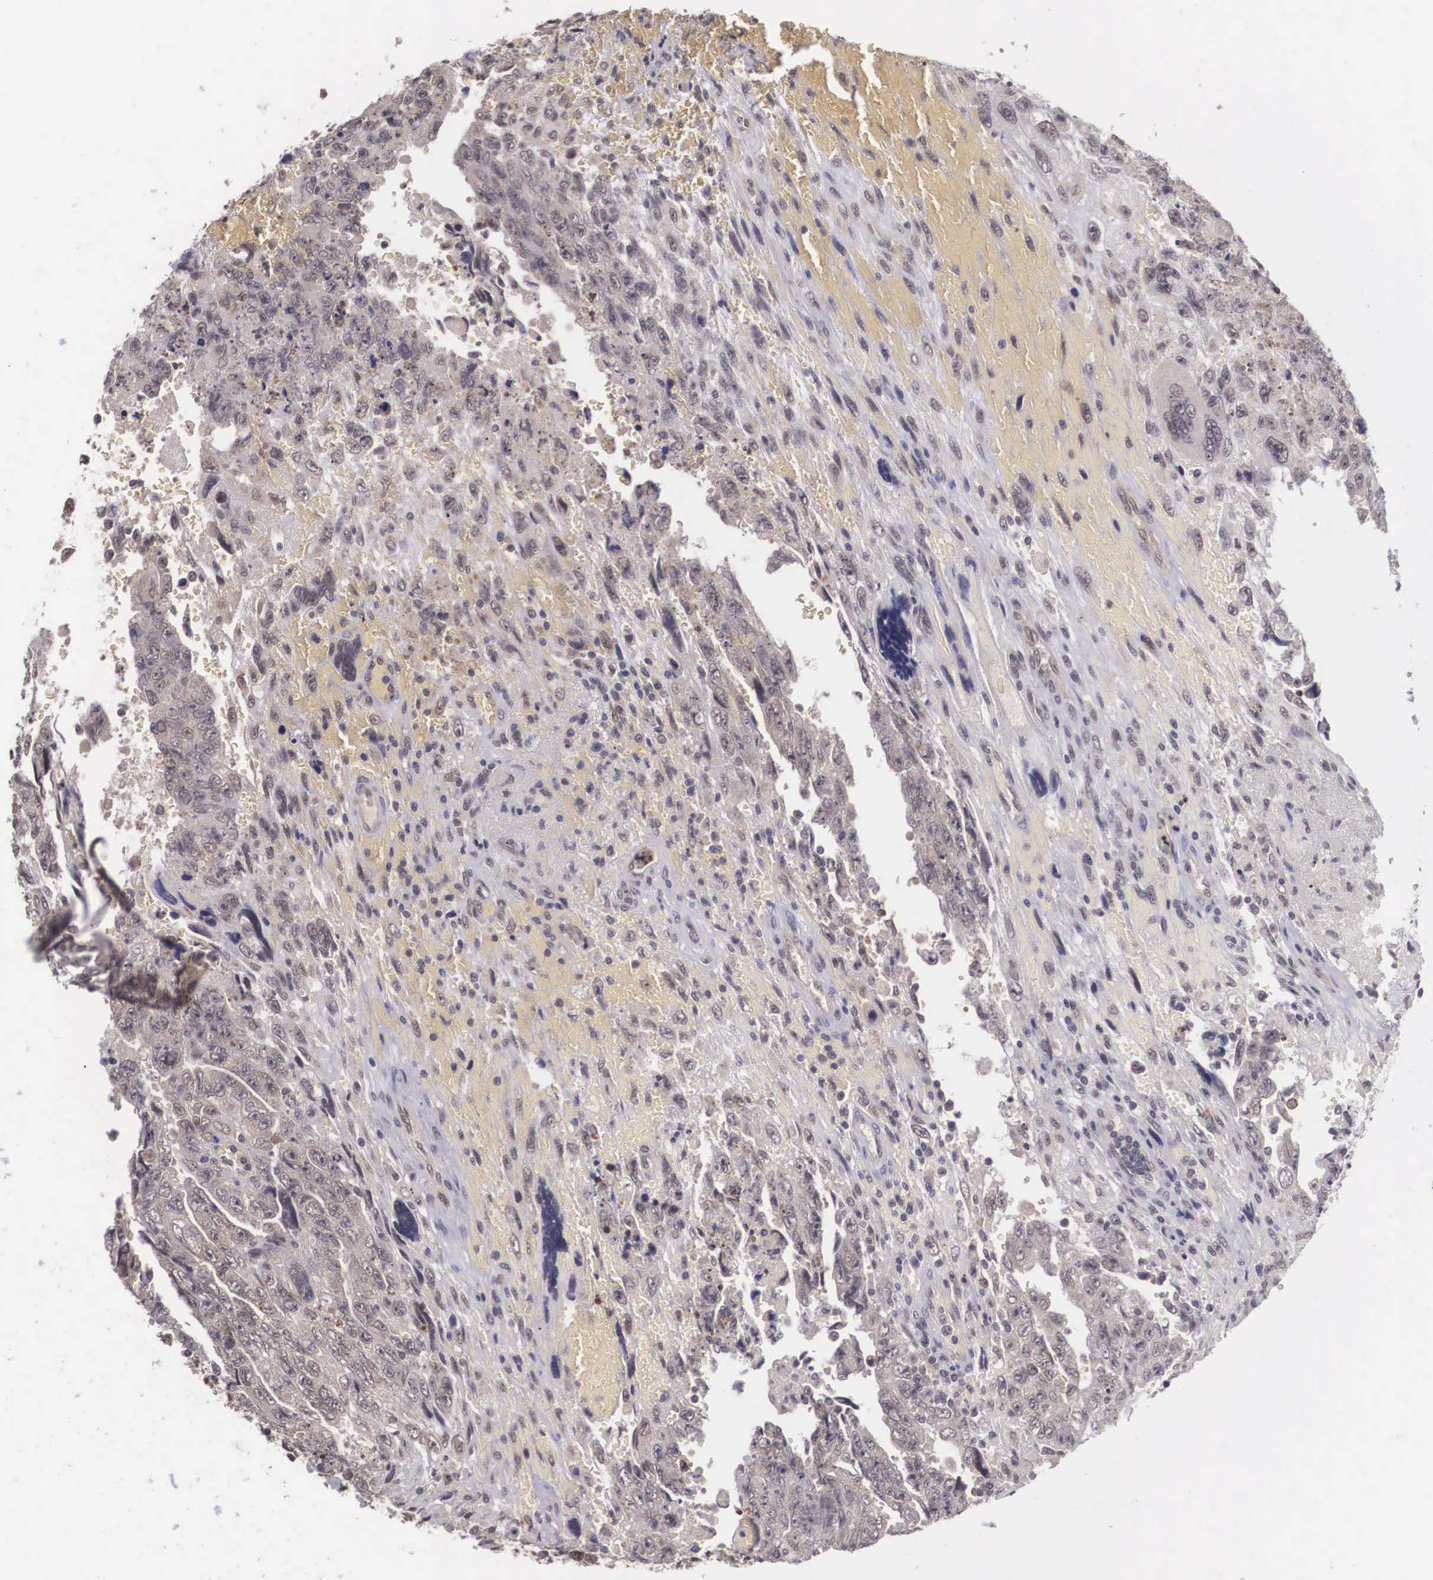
{"staining": {"intensity": "weak", "quantity": ">75%", "location": "cytoplasmic/membranous"}, "tissue": "testis cancer", "cell_type": "Tumor cells", "image_type": "cancer", "snomed": [{"axis": "morphology", "description": "Carcinoma, Embryonal, NOS"}, {"axis": "topography", "description": "Testis"}], "caption": "Testis embryonal carcinoma stained with IHC shows weak cytoplasmic/membranous staining in about >75% of tumor cells.", "gene": "VASH1", "patient": {"sex": "male", "age": 28}}